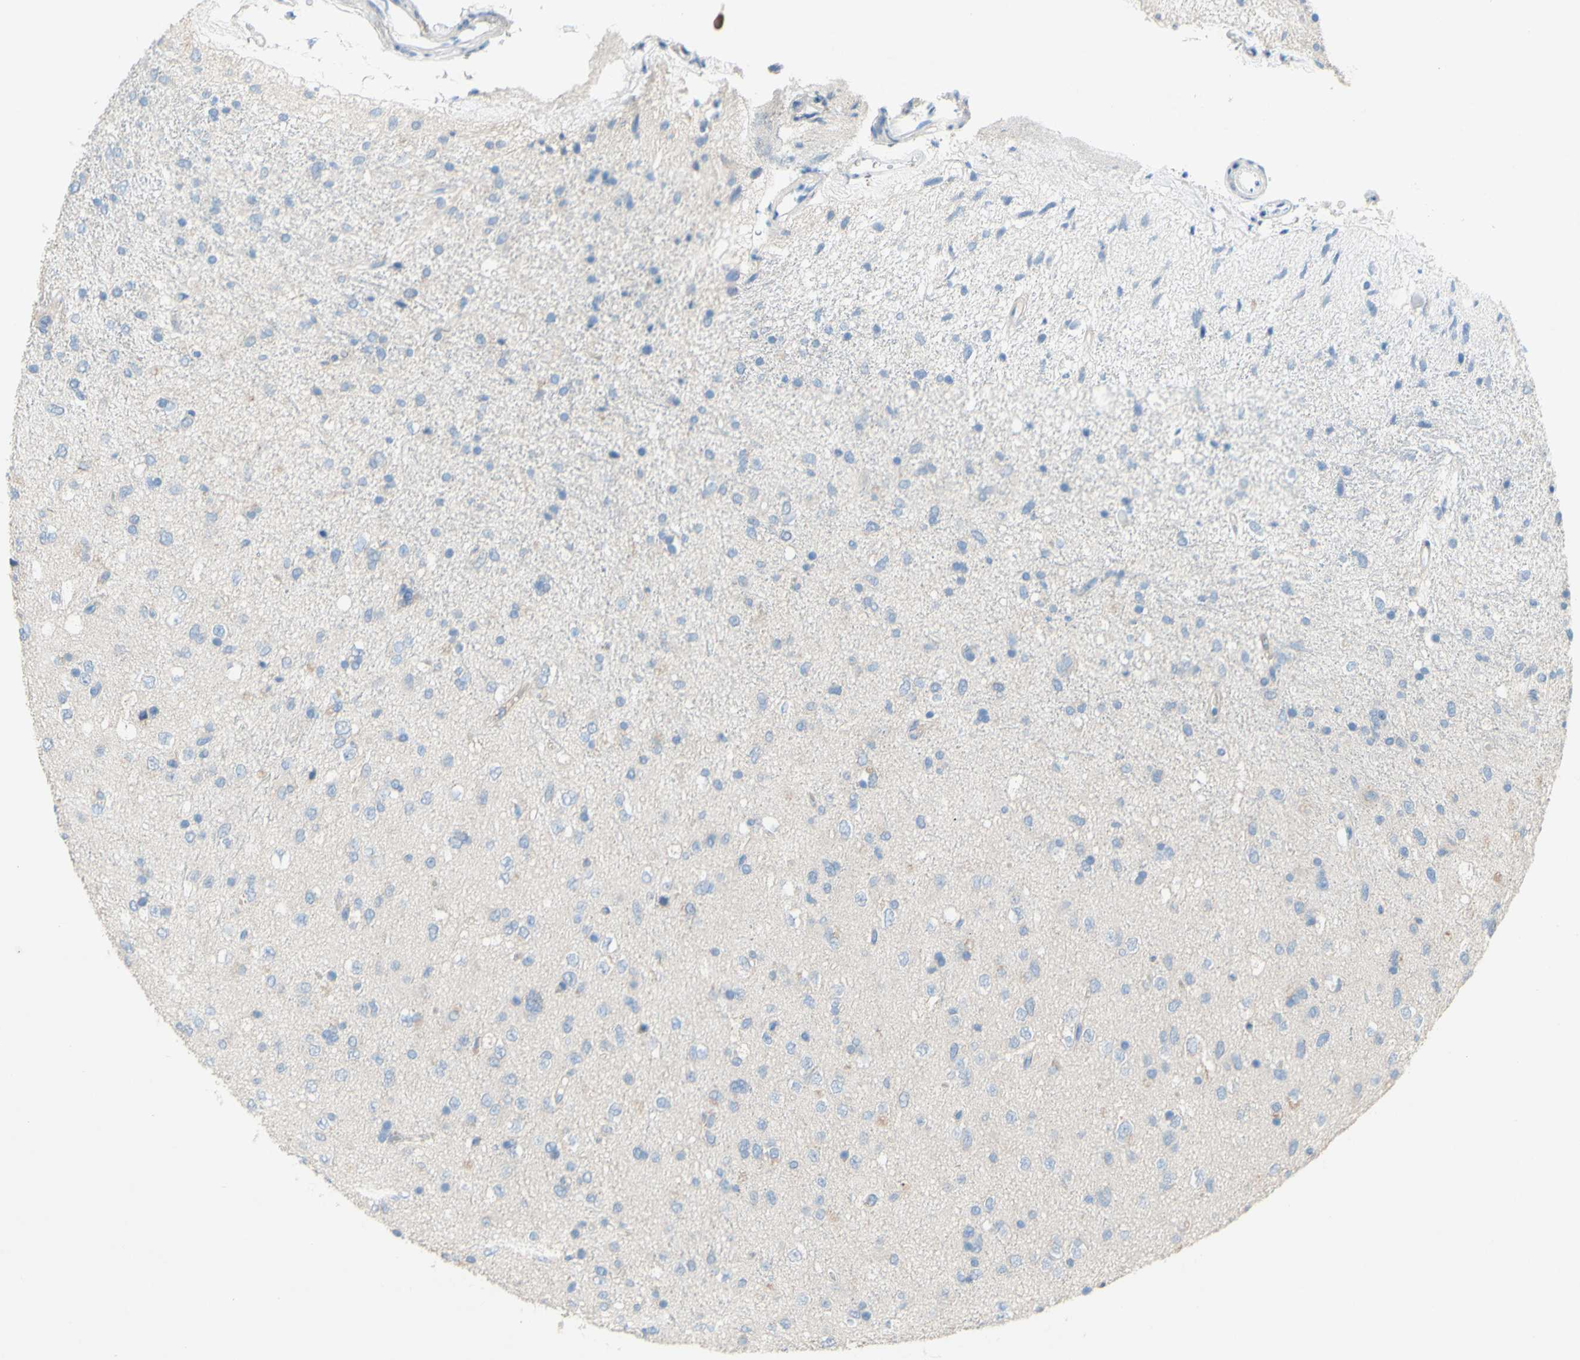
{"staining": {"intensity": "negative", "quantity": "none", "location": "none"}, "tissue": "glioma", "cell_type": "Tumor cells", "image_type": "cancer", "snomed": [{"axis": "morphology", "description": "Glioma, malignant, Low grade"}, {"axis": "topography", "description": "Brain"}], "caption": "Histopathology image shows no protein staining in tumor cells of malignant low-grade glioma tissue.", "gene": "ACADL", "patient": {"sex": "male", "age": 77}}